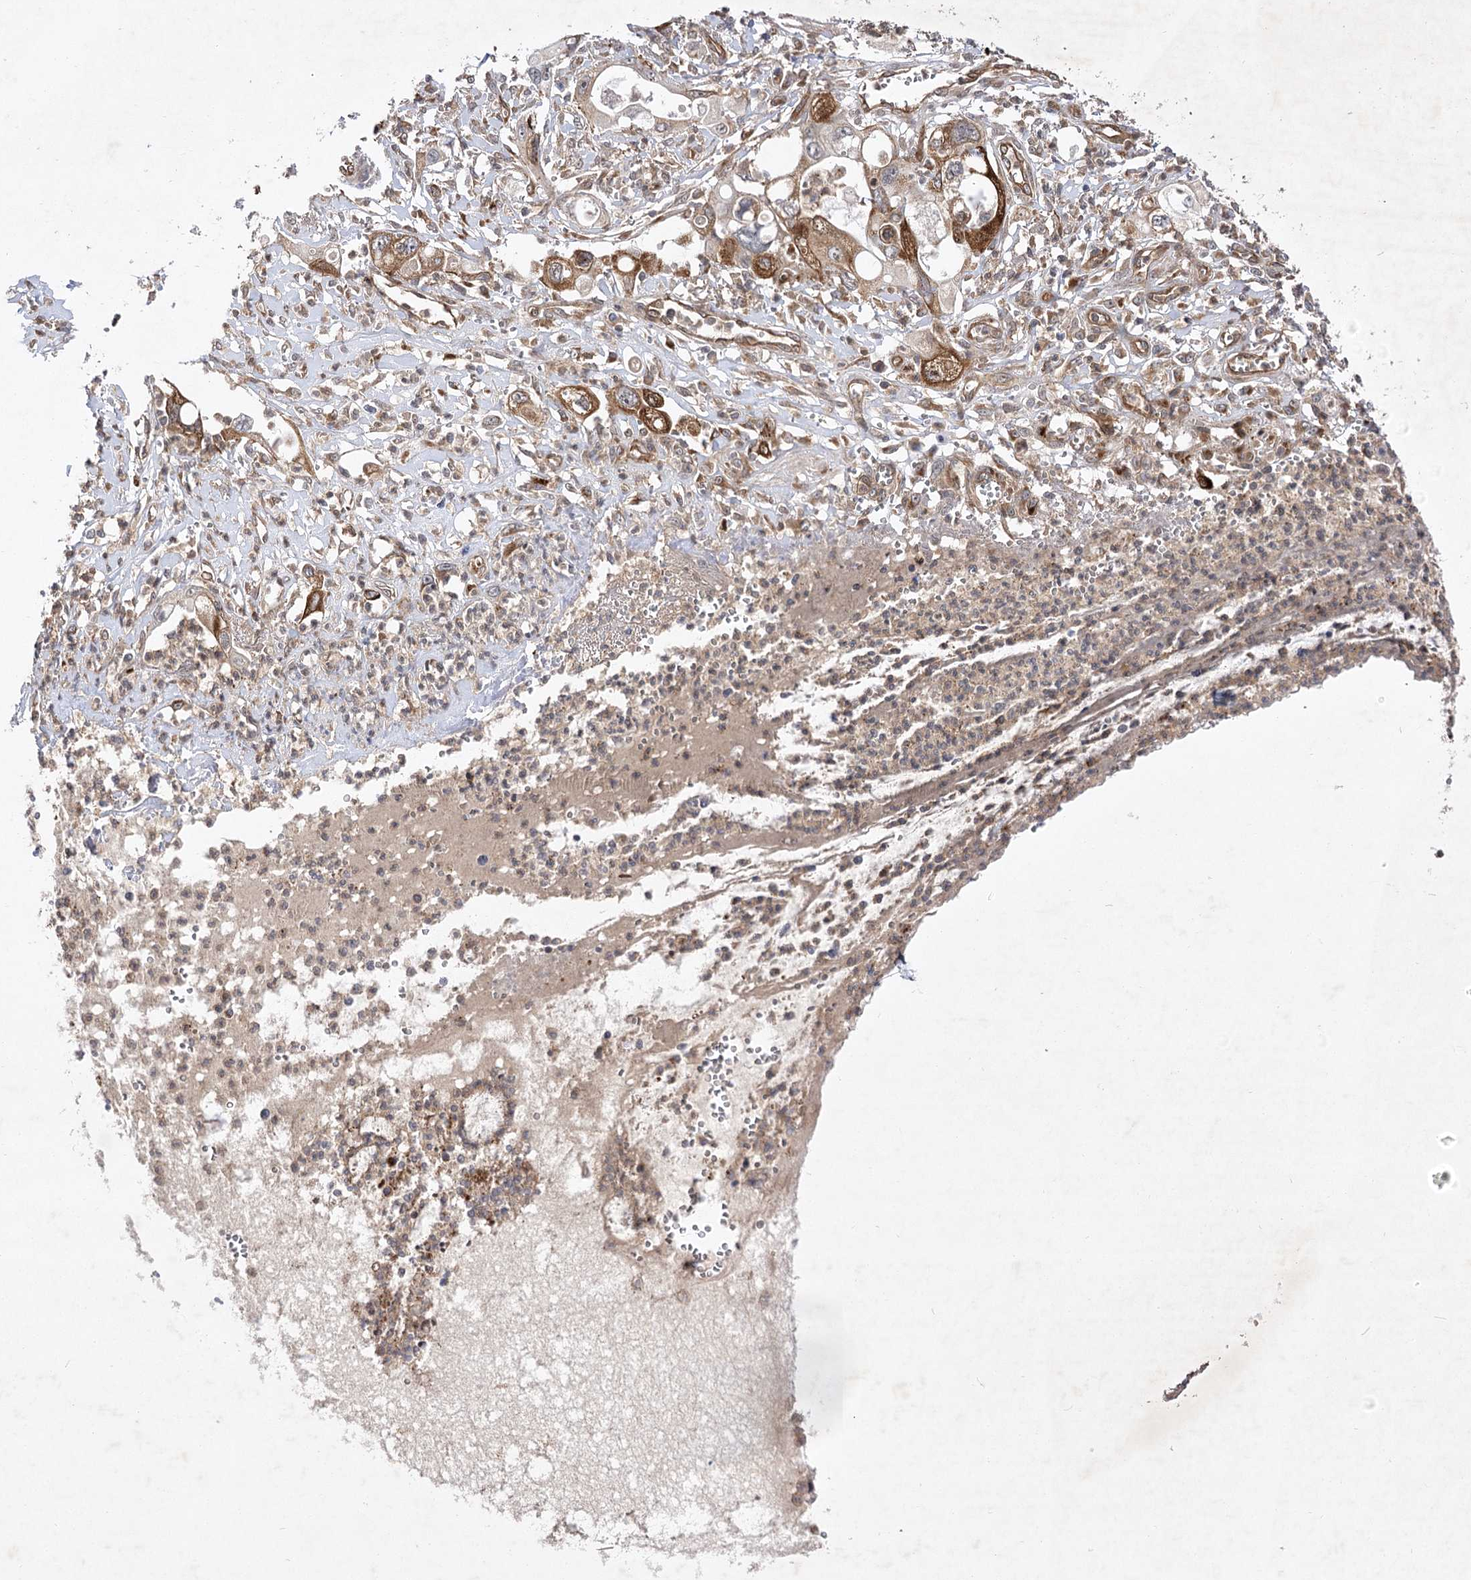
{"staining": {"intensity": "moderate", "quantity": "<25%", "location": "cytoplasmic/membranous"}, "tissue": "pancreatic cancer", "cell_type": "Tumor cells", "image_type": "cancer", "snomed": [{"axis": "morphology", "description": "Adenocarcinoma, NOS"}, {"axis": "topography", "description": "Pancreas"}], "caption": "Pancreatic cancer stained for a protein (brown) demonstrates moderate cytoplasmic/membranous positive expression in approximately <25% of tumor cells.", "gene": "ARHGAP31", "patient": {"sex": "male", "age": 68}}